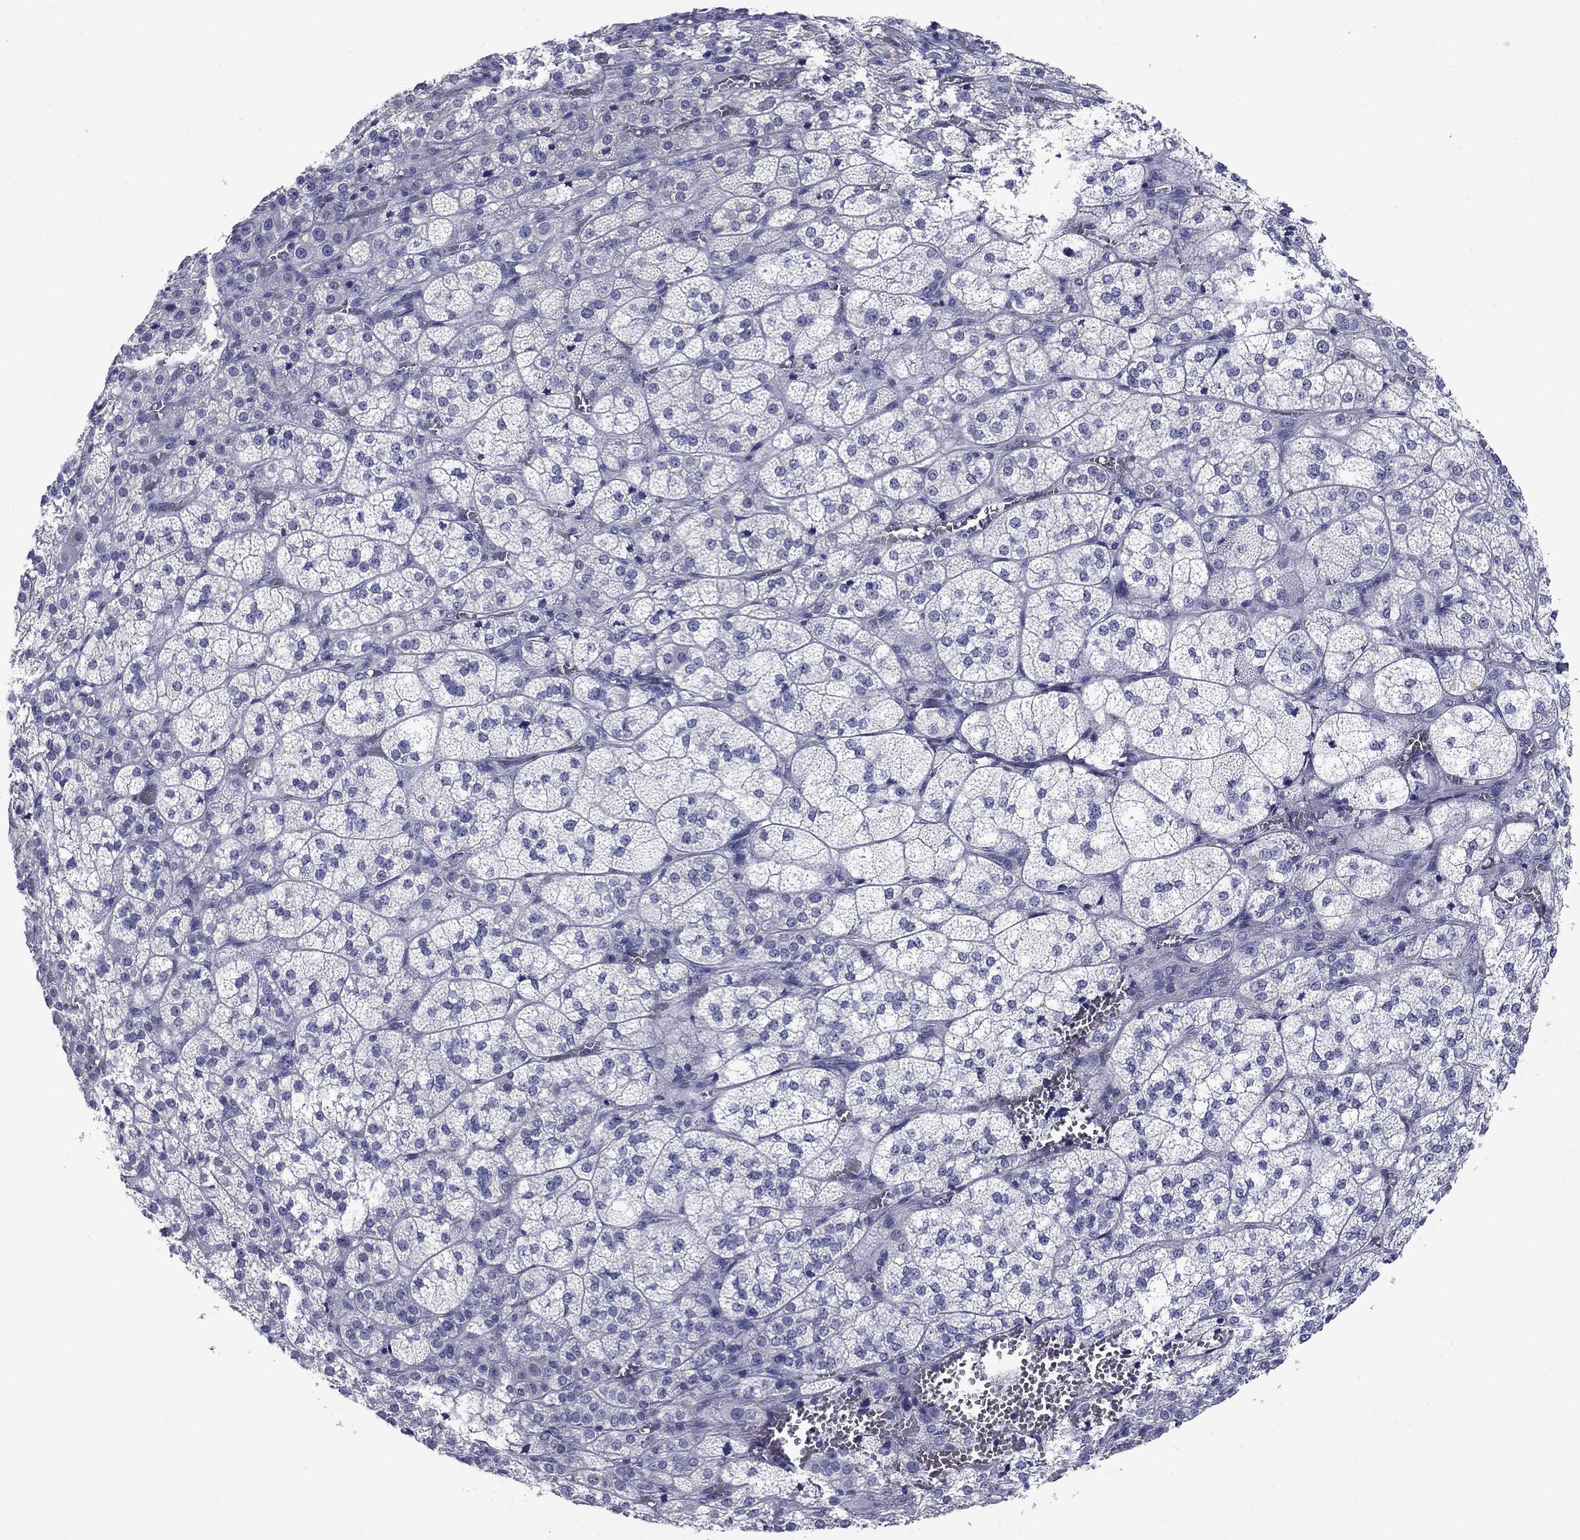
{"staining": {"intensity": "negative", "quantity": "none", "location": "none"}, "tissue": "adrenal gland", "cell_type": "Glandular cells", "image_type": "normal", "snomed": [{"axis": "morphology", "description": "Normal tissue, NOS"}, {"axis": "topography", "description": "Adrenal gland"}], "caption": "IHC image of normal human adrenal gland stained for a protein (brown), which shows no staining in glandular cells. (Immunohistochemistry (ihc), brightfield microscopy, high magnification).", "gene": "HAO1", "patient": {"sex": "female", "age": 60}}